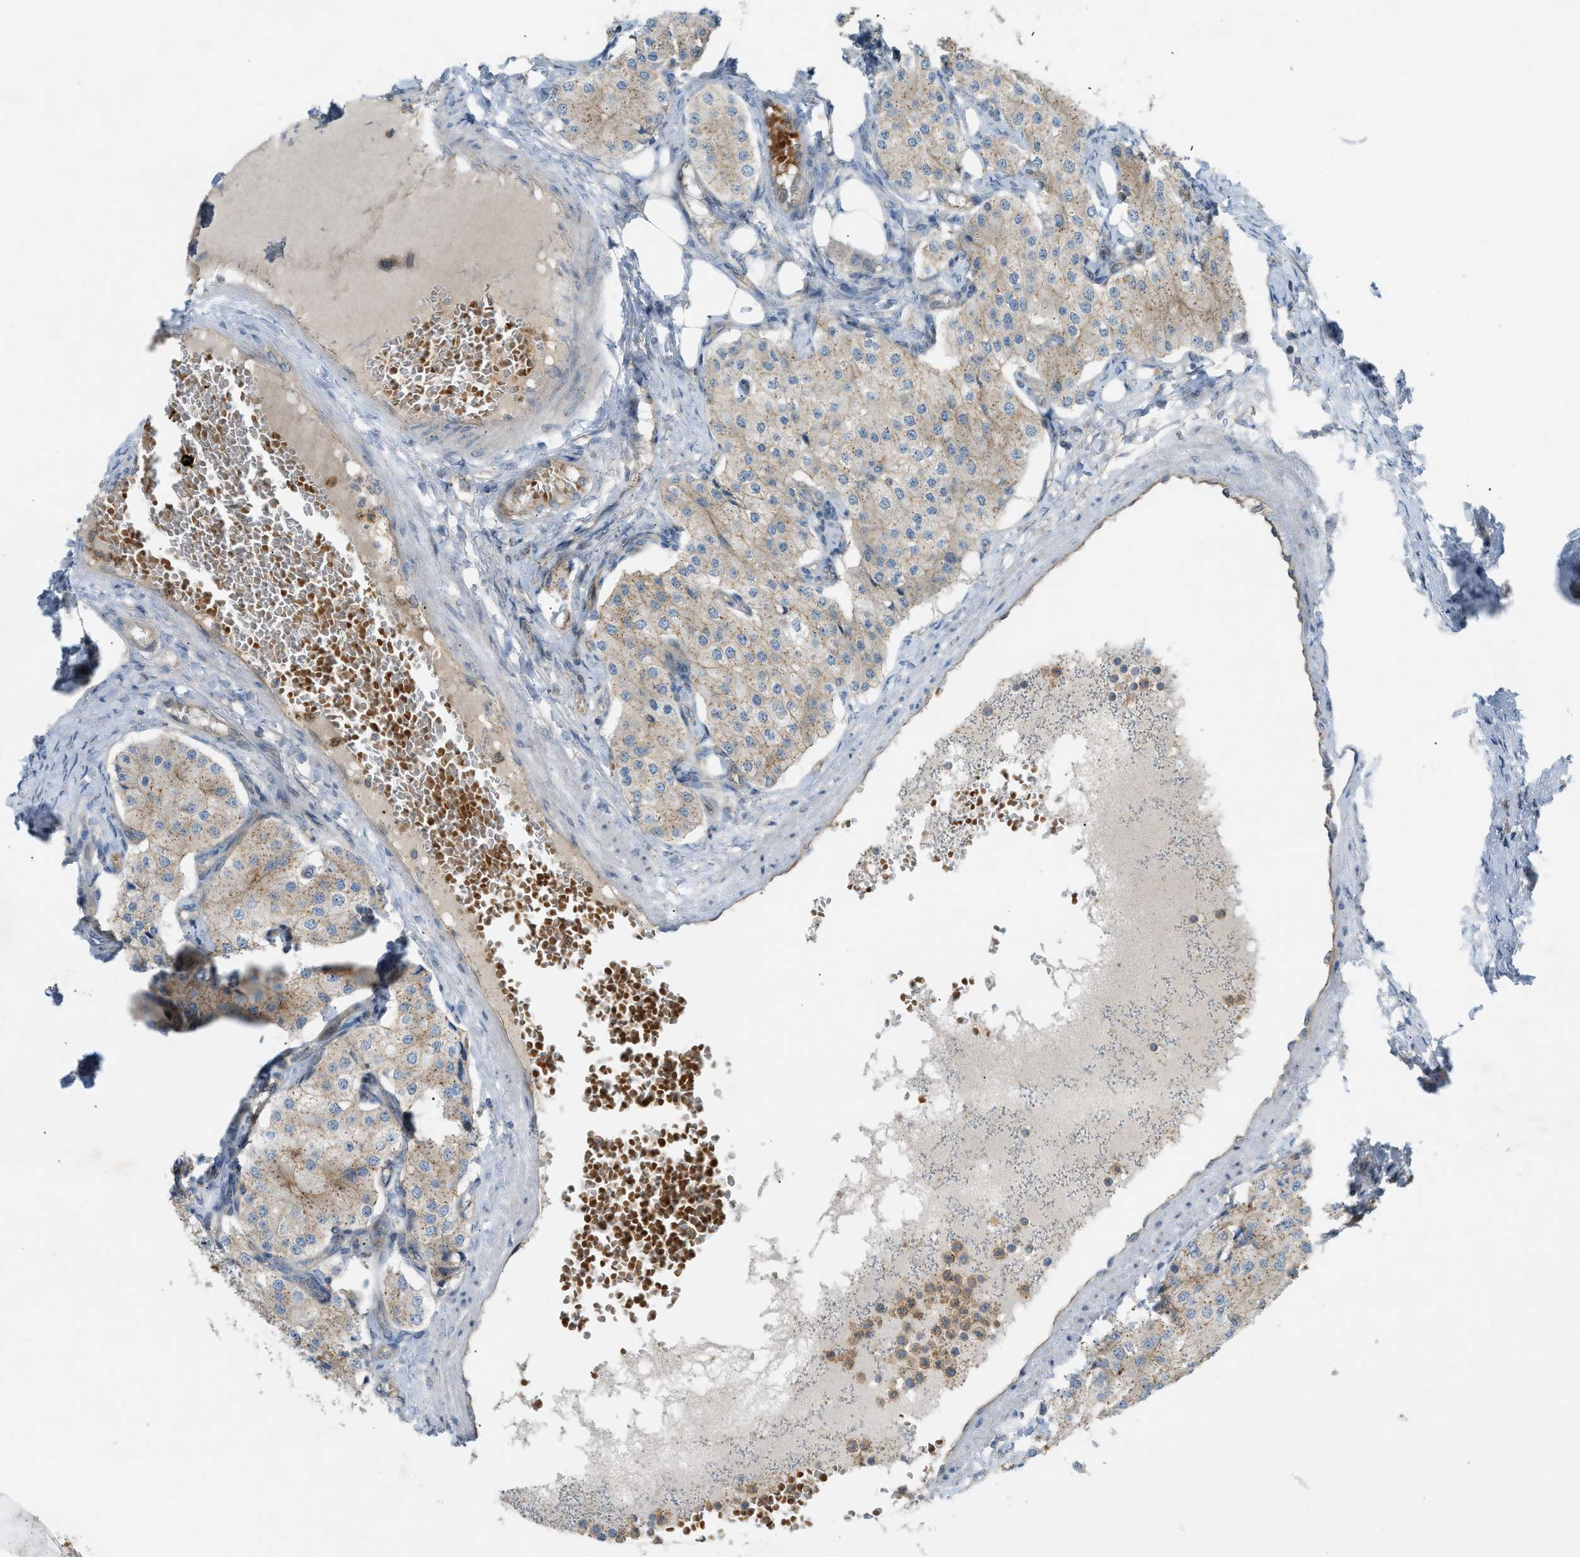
{"staining": {"intensity": "weak", "quantity": "25%-75%", "location": "cytoplasmic/membranous"}, "tissue": "carcinoid", "cell_type": "Tumor cells", "image_type": "cancer", "snomed": [{"axis": "morphology", "description": "Carcinoid, malignant, NOS"}, {"axis": "topography", "description": "Colon"}], "caption": "High-magnification brightfield microscopy of carcinoid stained with DAB (brown) and counterstained with hematoxylin (blue). tumor cells exhibit weak cytoplasmic/membranous positivity is identified in about25%-75% of cells.", "gene": "GRK6", "patient": {"sex": "female", "age": 52}}